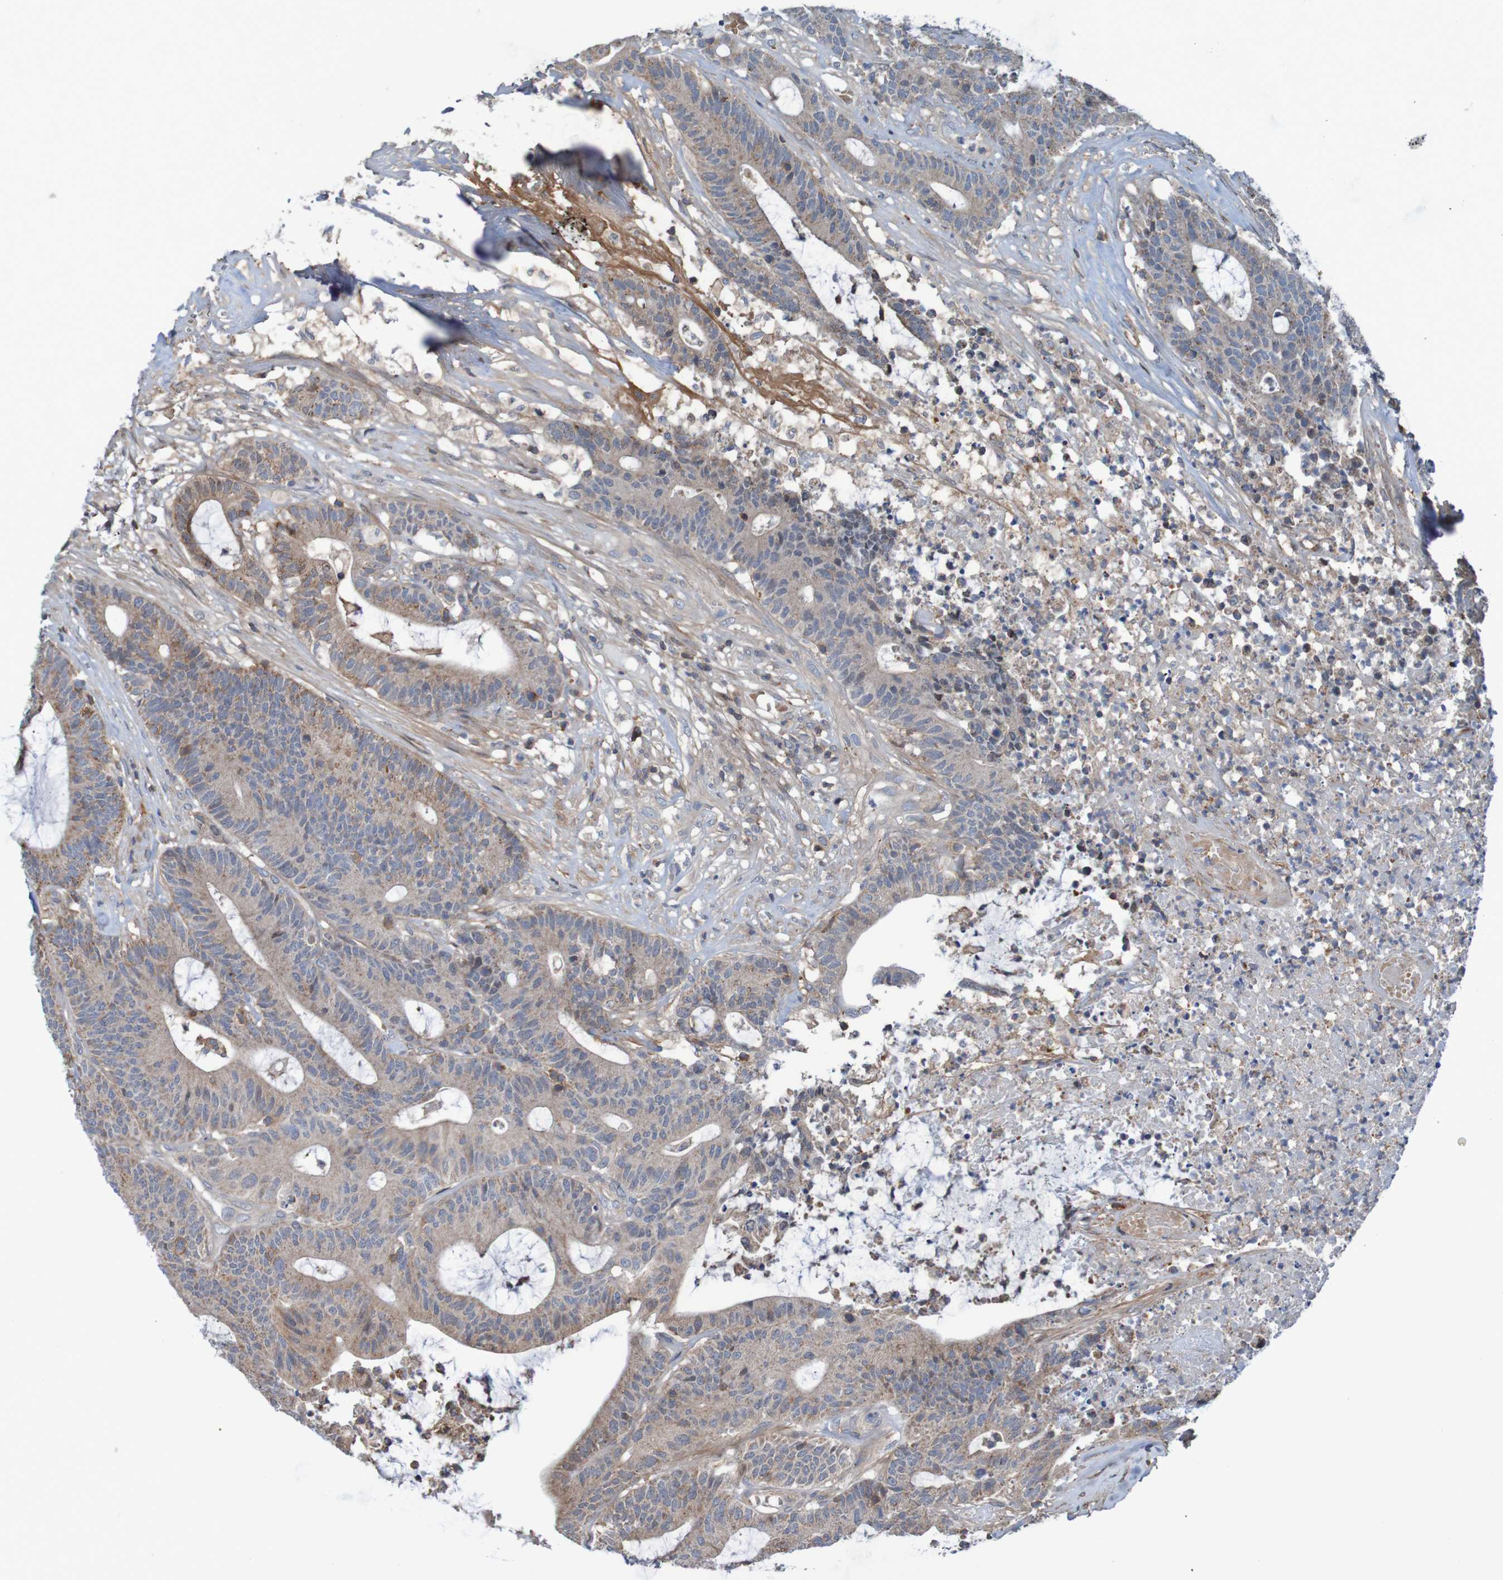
{"staining": {"intensity": "weak", "quantity": ">75%", "location": "cytoplasmic/membranous,nuclear"}, "tissue": "colorectal cancer", "cell_type": "Tumor cells", "image_type": "cancer", "snomed": [{"axis": "morphology", "description": "Adenocarcinoma, NOS"}, {"axis": "topography", "description": "Colon"}], "caption": "Weak cytoplasmic/membranous and nuclear protein expression is present in approximately >75% of tumor cells in colorectal adenocarcinoma.", "gene": "PDGFB", "patient": {"sex": "female", "age": 84}}